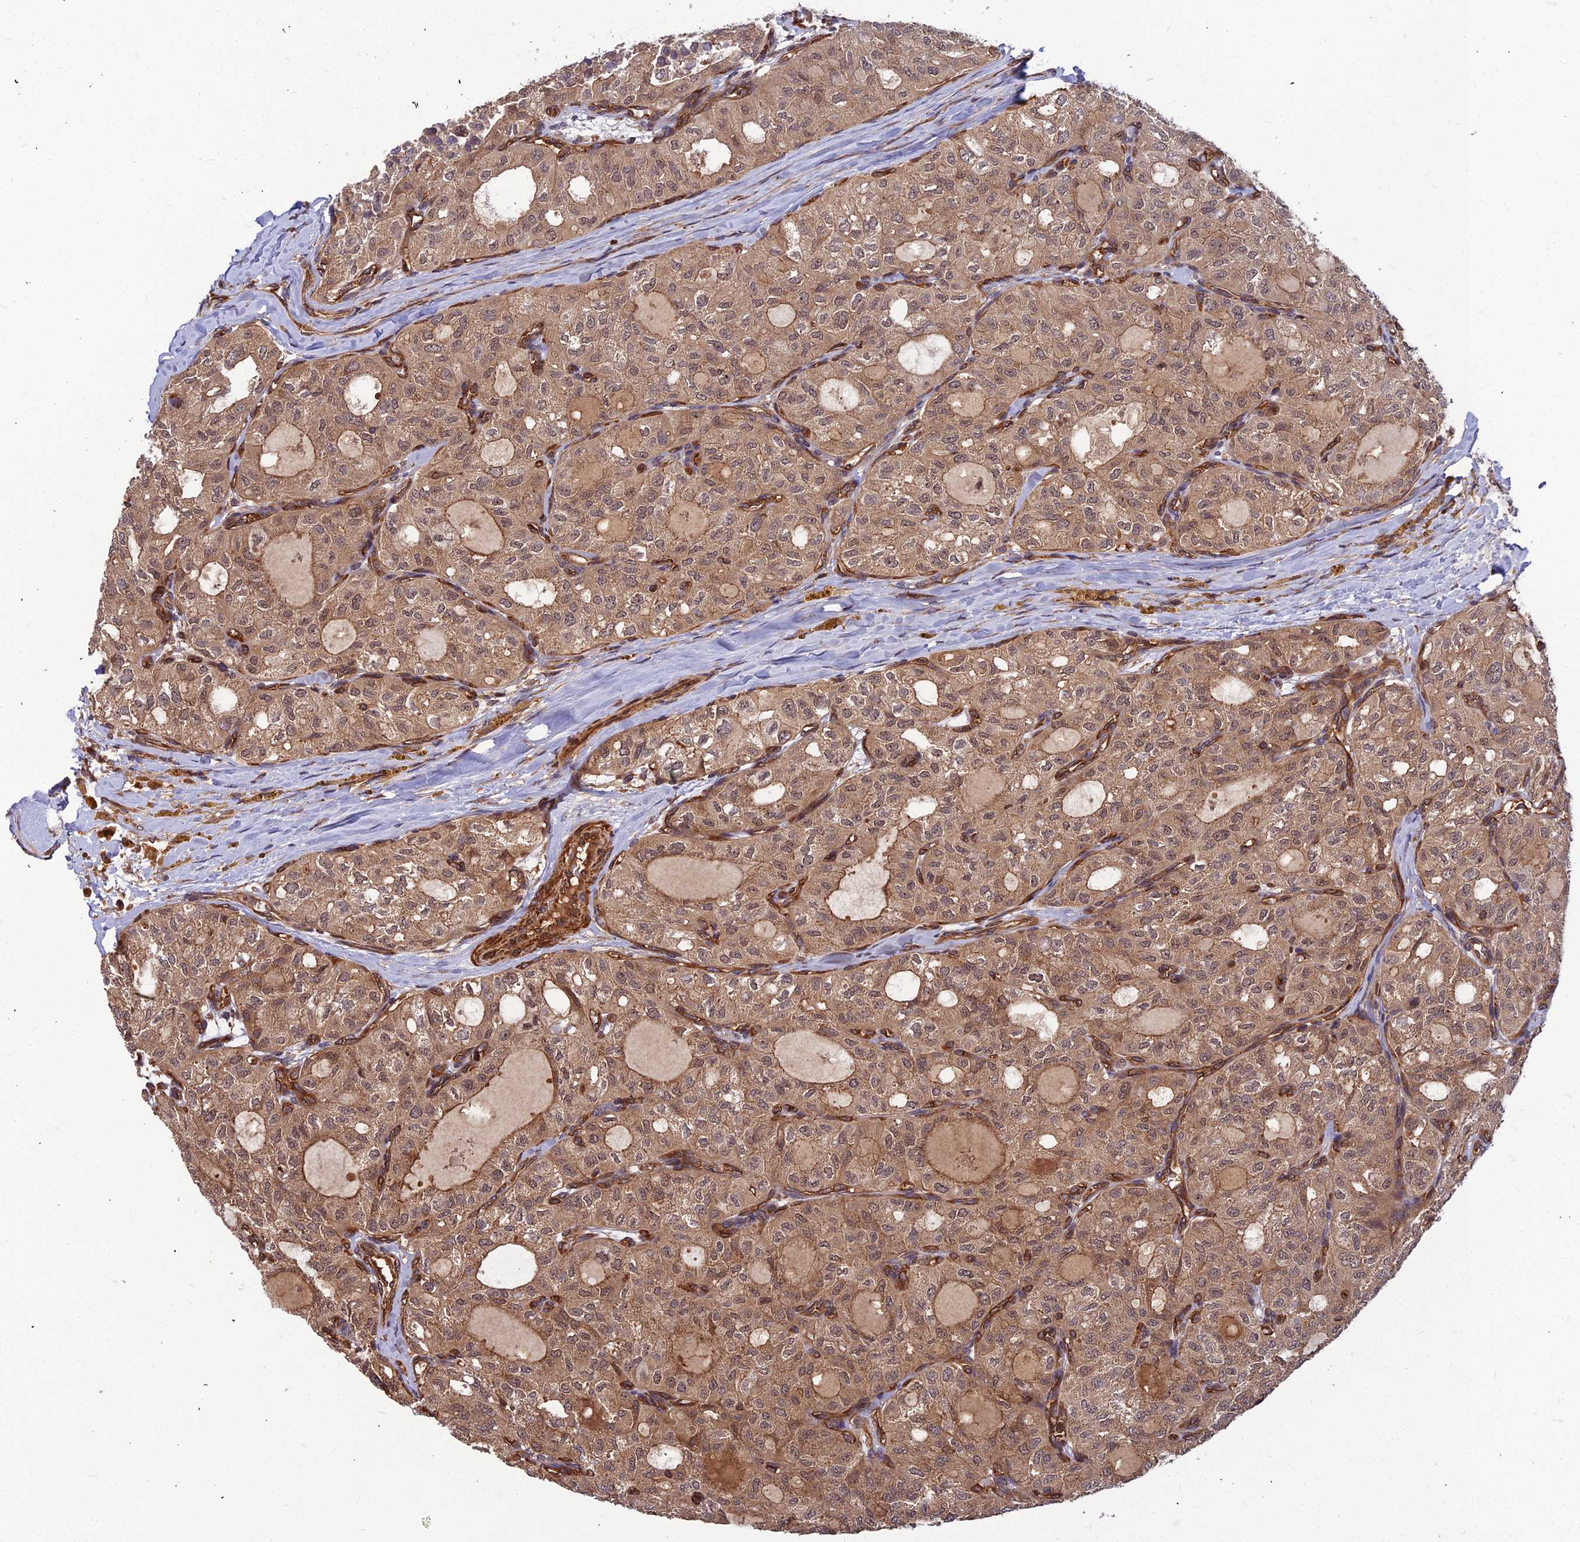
{"staining": {"intensity": "moderate", "quantity": ">75%", "location": "cytoplasmic/membranous"}, "tissue": "thyroid cancer", "cell_type": "Tumor cells", "image_type": "cancer", "snomed": [{"axis": "morphology", "description": "Follicular adenoma carcinoma, NOS"}, {"axis": "topography", "description": "Thyroid gland"}], "caption": "High-magnification brightfield microscopy of thyroid cancer stained with DAB (3,3'-diaminobenzidine) (brown) and counterstained with hematoxylin (blue). tumor cells exhibit moderate cytoplasmic/membranous positivity is appreciated in about>75% of cells.", "gene": "ZNF467", "patient": {"sex": "male", "age": 75}}